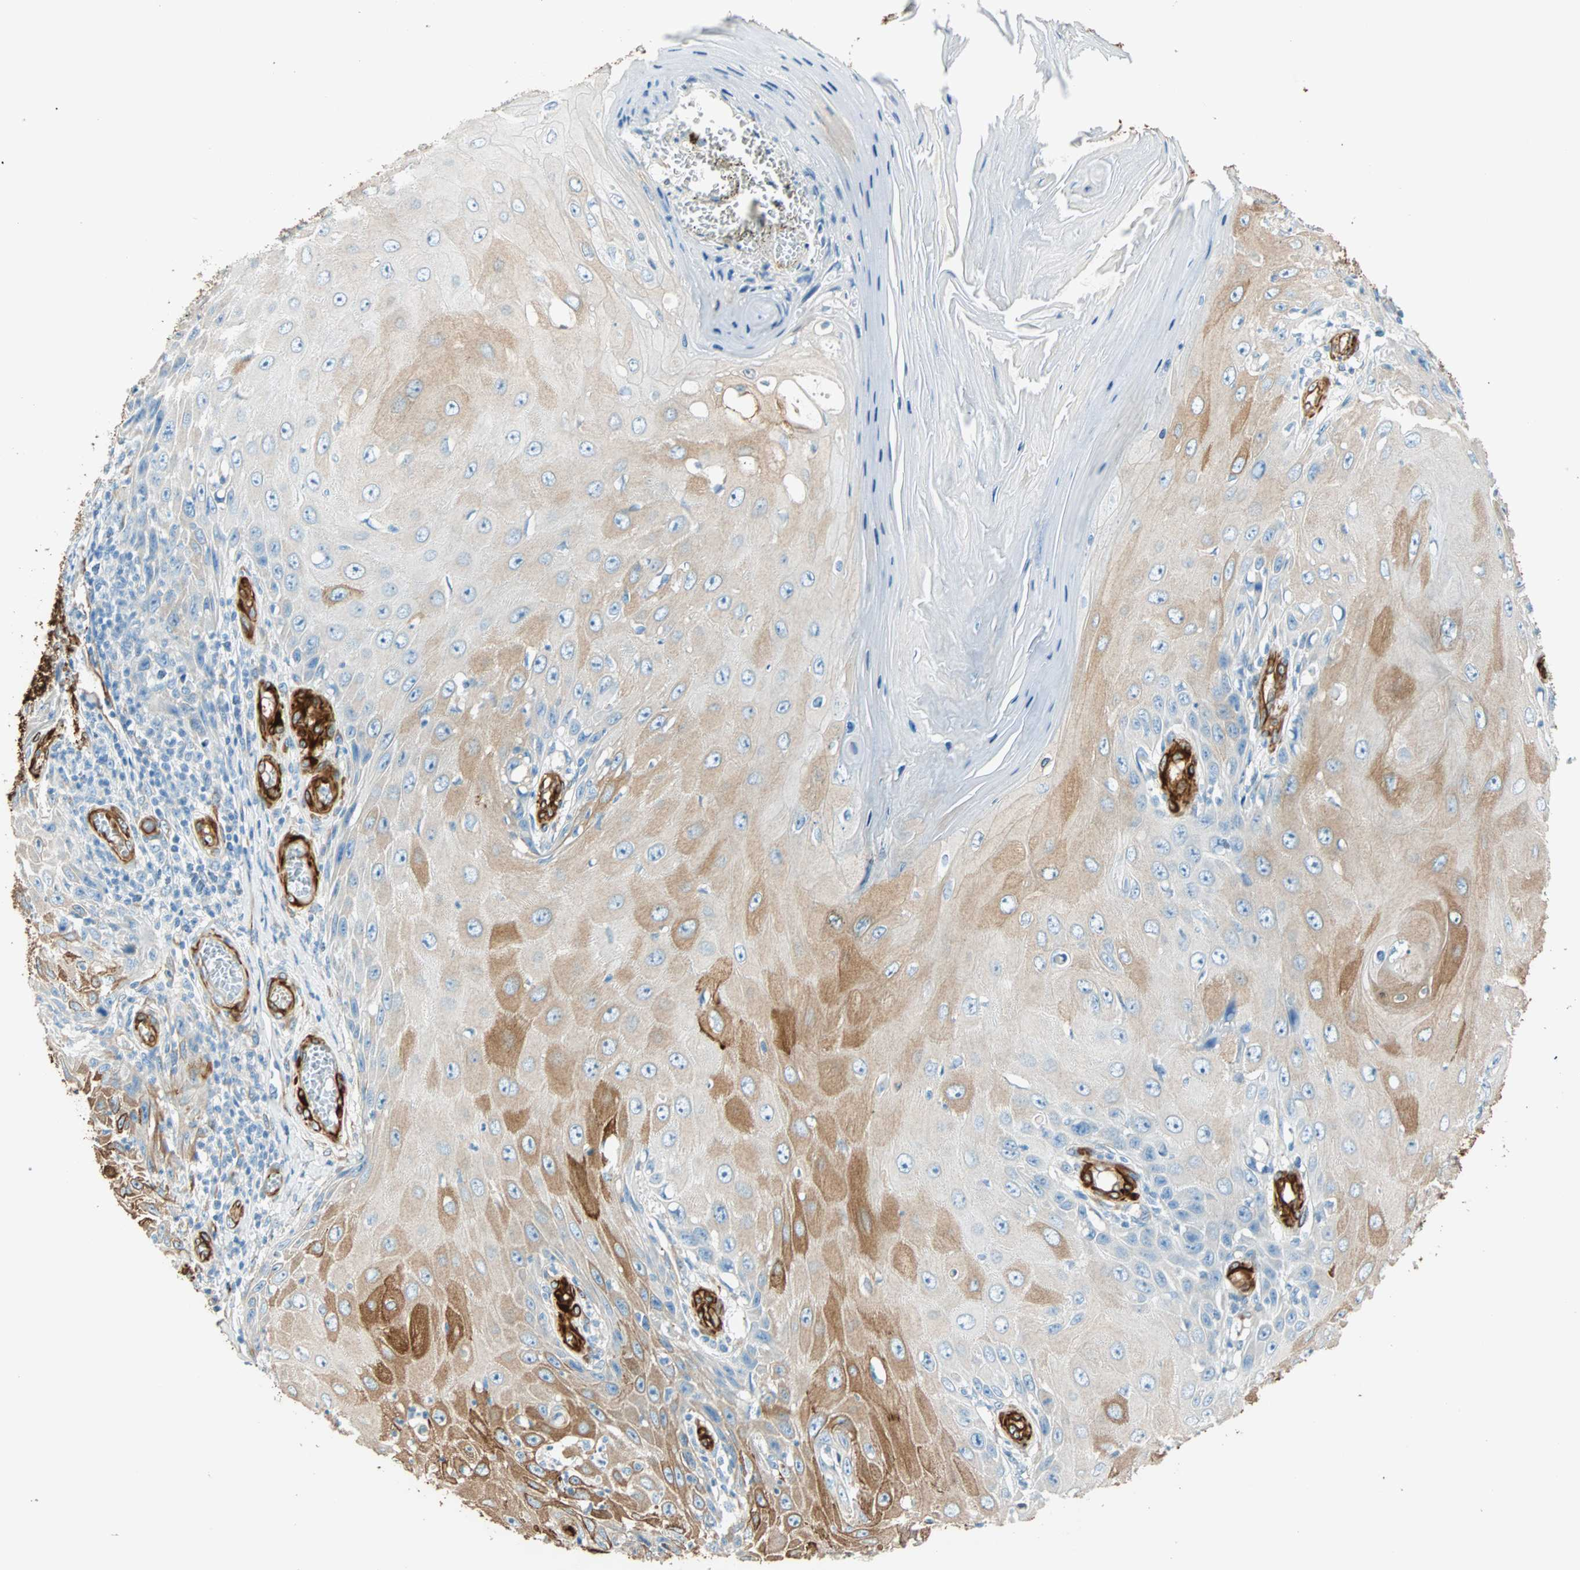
{"staining": {"intensity": "moderate", "quantity": "25%-75%", "location": "cytoplasmic/membranous"}, "tissue": "skin cancer", "cell_type": "Tumor cells", "image_type": "cancer", "snomed": [{"axis": "morphology", "description": "Squamous cell carcinoma, NOS"}, {"axis": "topography", "description": "Skin"}], "caption": "Human skin cancer stained for a protein (brown) shows moderate cytoplasmic/membranous positive staining in about 25%-75% of tumor cells.", "gene": "NES", "patient": {"sex": "female", "age": 73}}